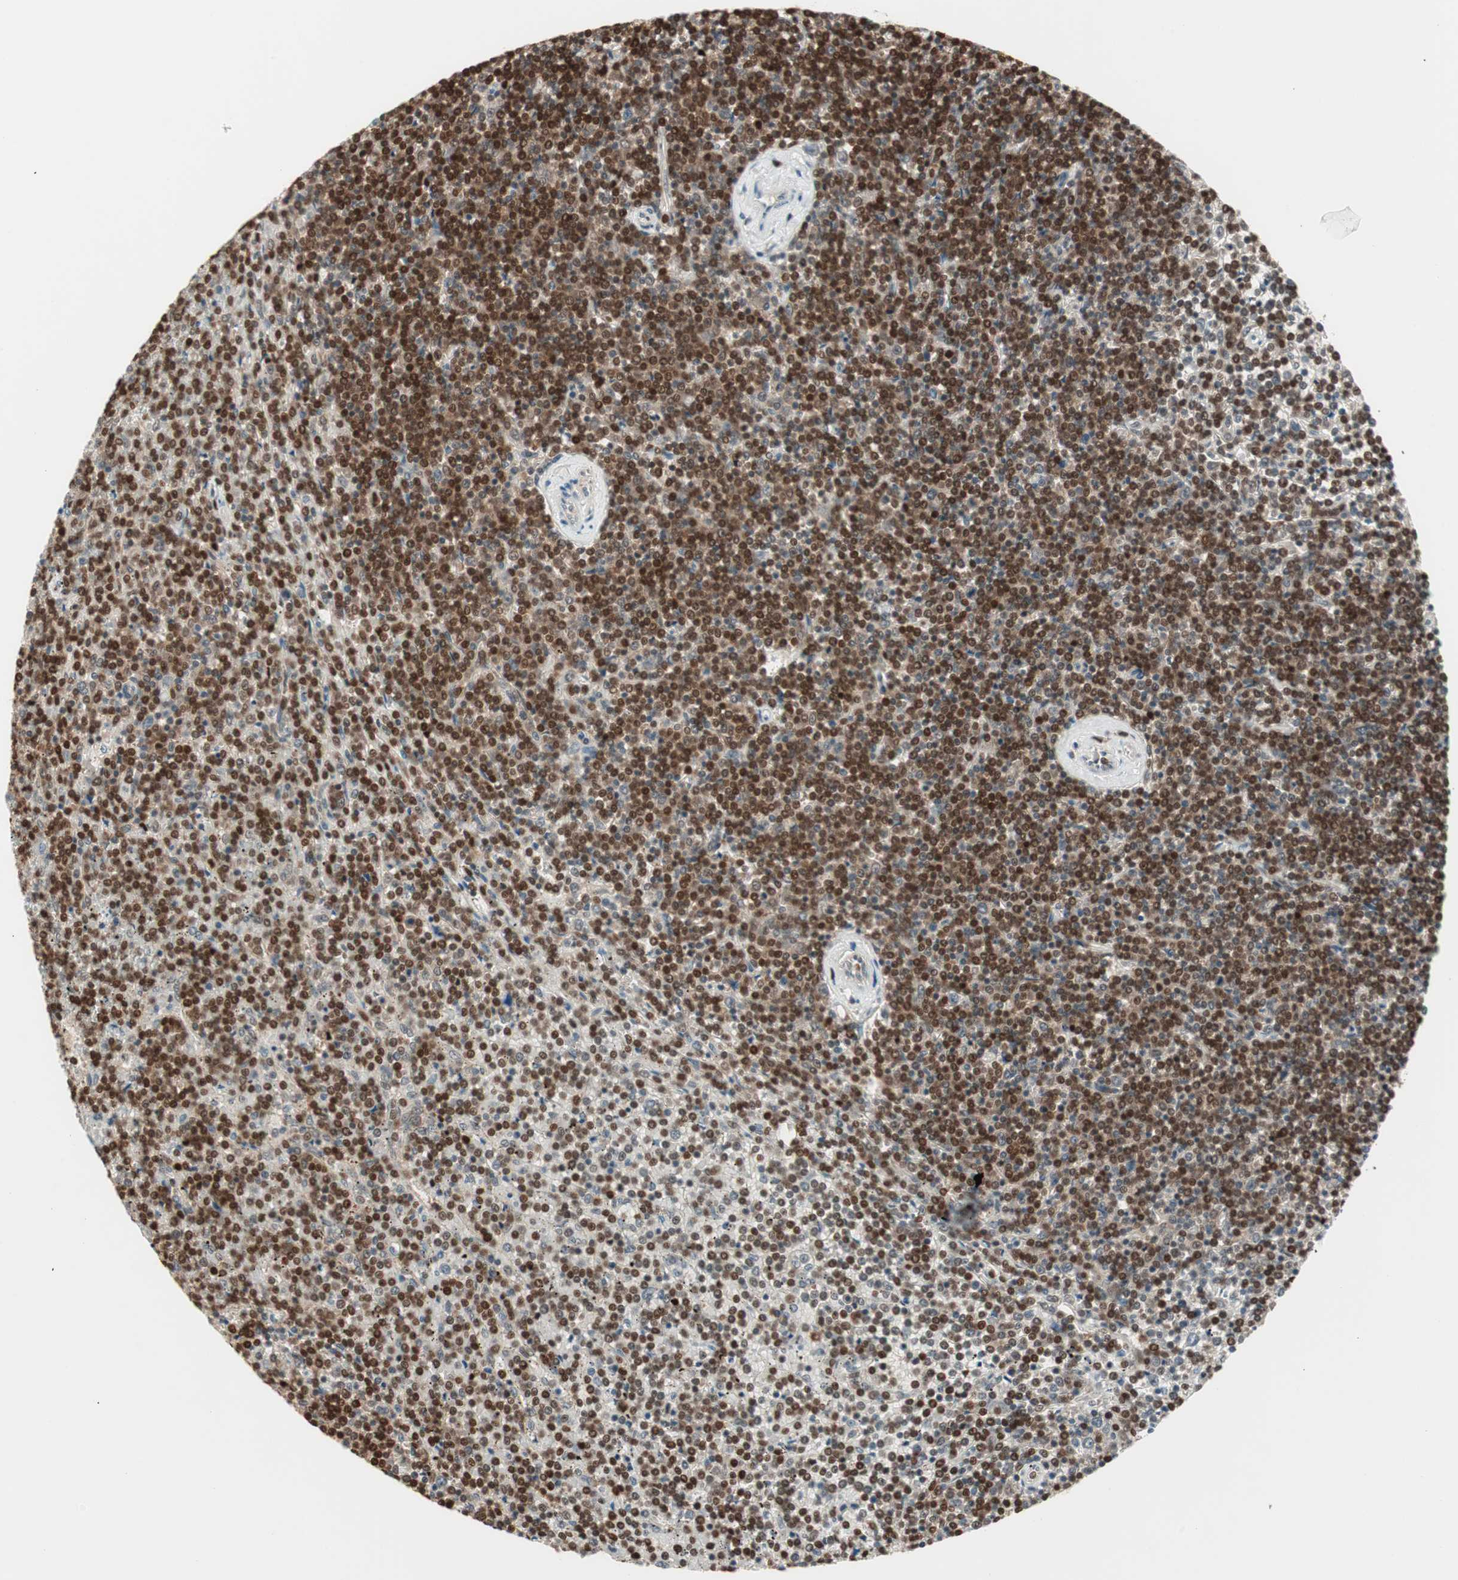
{"staining": {"intensity": "strong", "quantity": ">75%", "location": "nuclear"}, "tissue": "lymphoma", "cell_type": "Tumor cells", "image_type": "cancer", "snomed": [{"axis": "morphology", "description": "Malignant lymphoma, non-Hodgkin's type, Low grade"}, {"axis": "topography", "description": "Spleen"}], "caption": "The image displays staining of lymphoma, revealing strong nuclear protein positivity (brown color) within tumor cells.", "gene": "UBE2I", "patient": {"sex": "female", "age": 19}}